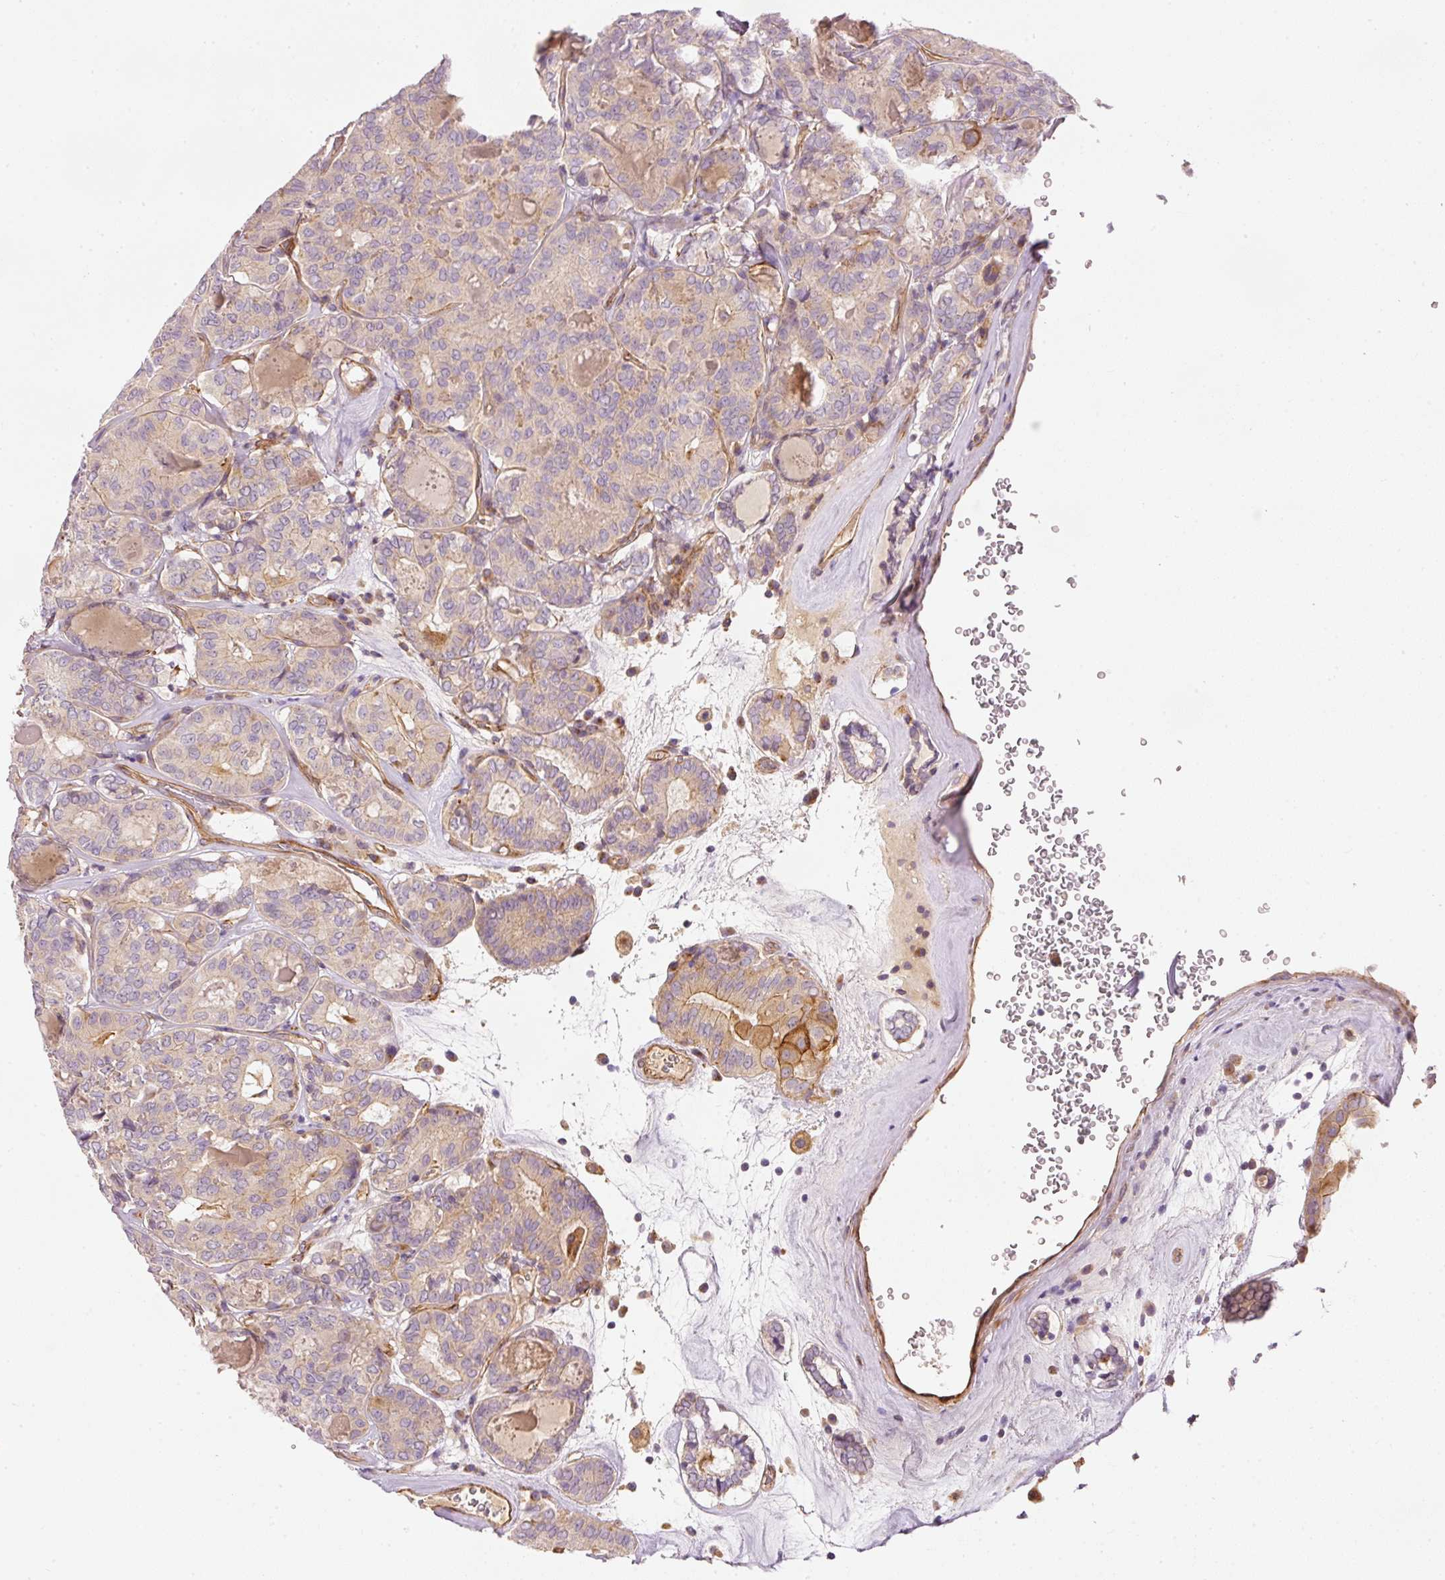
{"staining": {"intensity": "weak", "quantity": "25%-75%", "location": "cytoplasmic/membranous"}, "tissue": "thyroid cancer", "cell_type": "Tumor cells", "image_type": "cancer", "snomed": [{"axis": "morphology", "description": "Papillary adenocarcinoma, NOS"}, {"axis": "topography", "description": "Thyroid gland"}], "caption": "A histopathology image of human thyroid cancer (papillary adenocarcinoma) stained for a protein exhibits weak cytoplasmic/membranous brown staining in tumor cells.", "gene": "OSR2", "patient": {"sex": "female", "age": 72}}